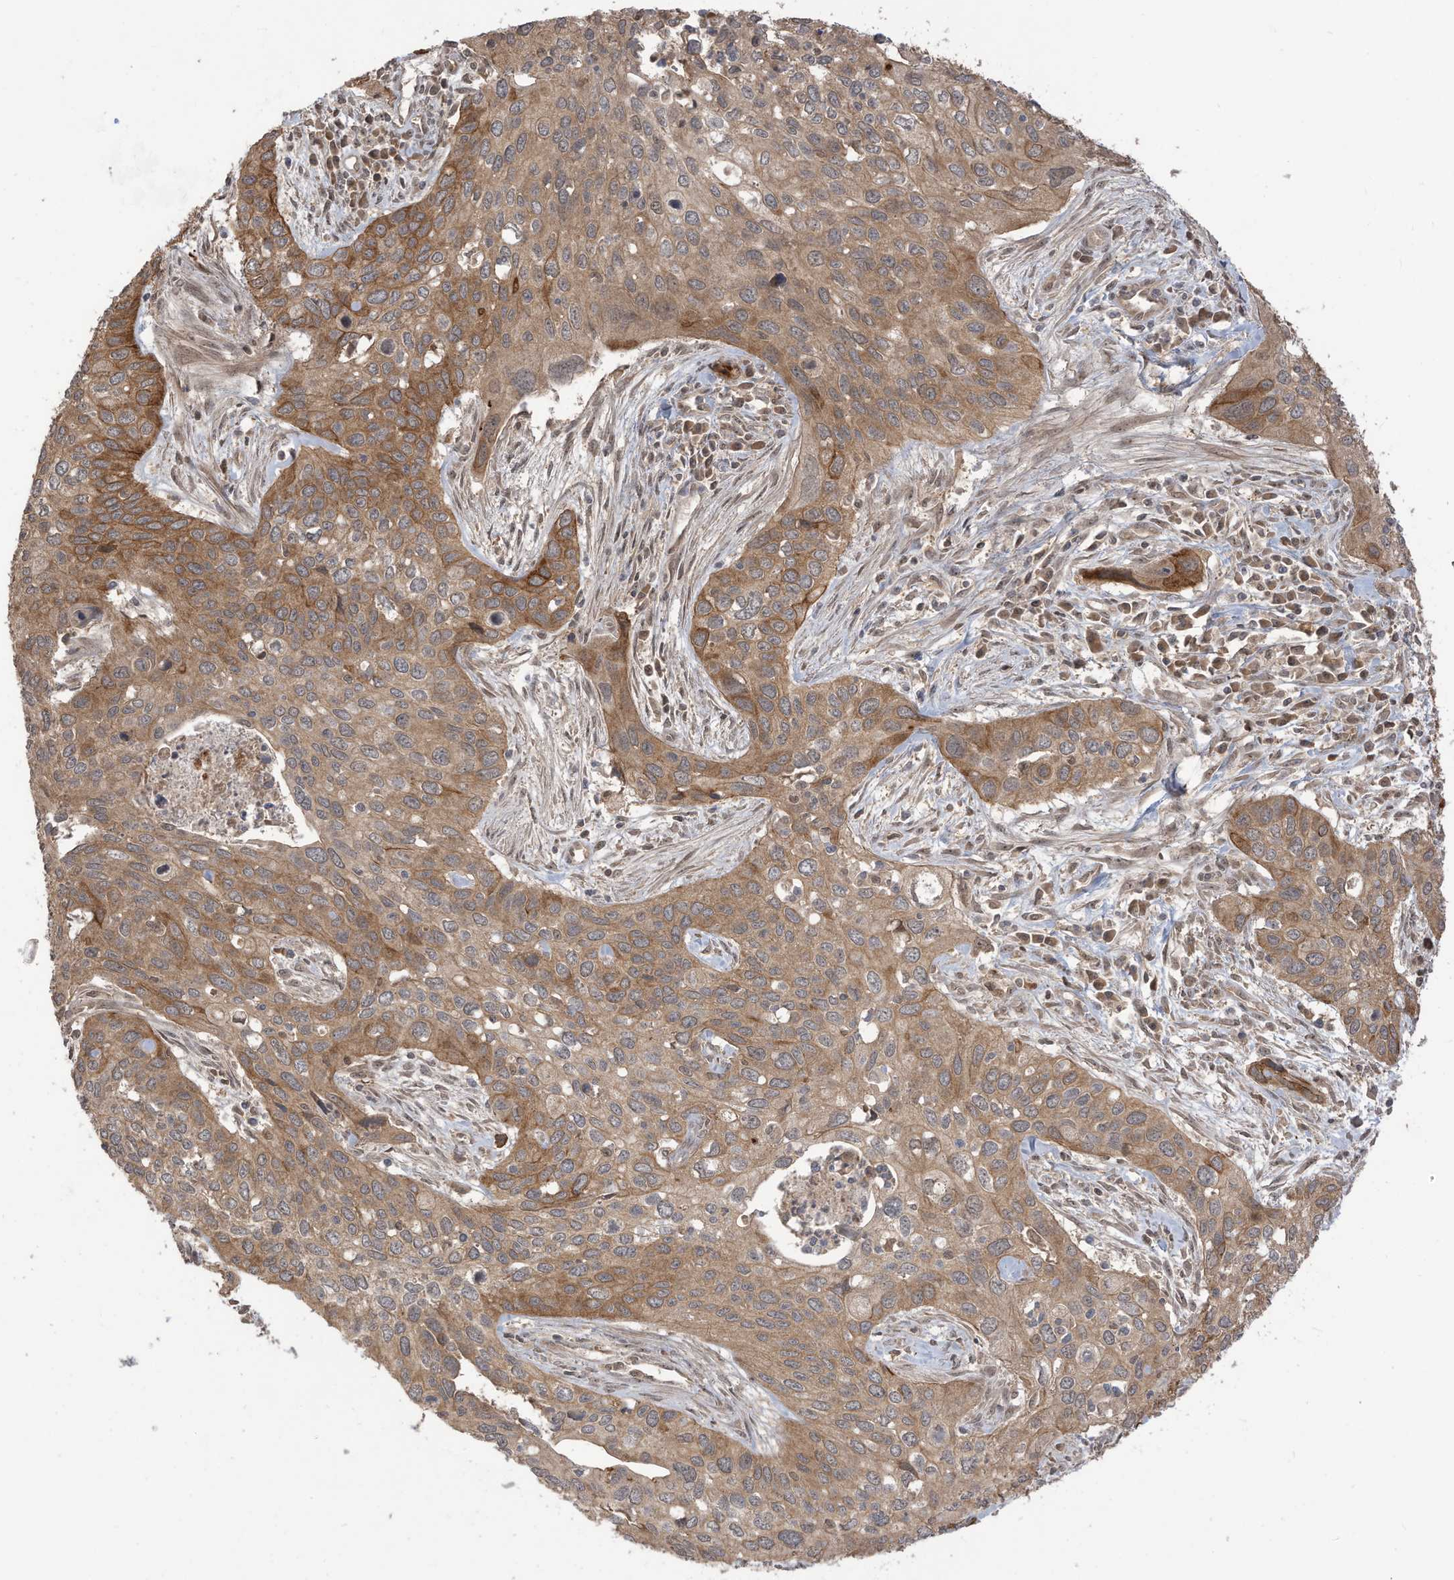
{"staining": {"intensity": "moderate", "quantity": ">75%", "location": "cytoplasmic/membranous"}, "tissue": "cervical cancer", "cell_type": "Tumor cells", "image_type": "cancer", "snomed": [{"axis": "morphology", "description": "Squamous cell carcinoma, NOS"}, {"axis": "topography", "description": "Cervix"}], "caption": "Brown immunohistochemical staining in squamous cell carcinoma (cervical) exhibits moderate cytoplasmic/membranous staining in about >75% of tumor cells. (DAB = brown stain, brightfield microscopy at high magnification).", "gene": "CARF", "patient": {"sex": "female", "age": 55}}